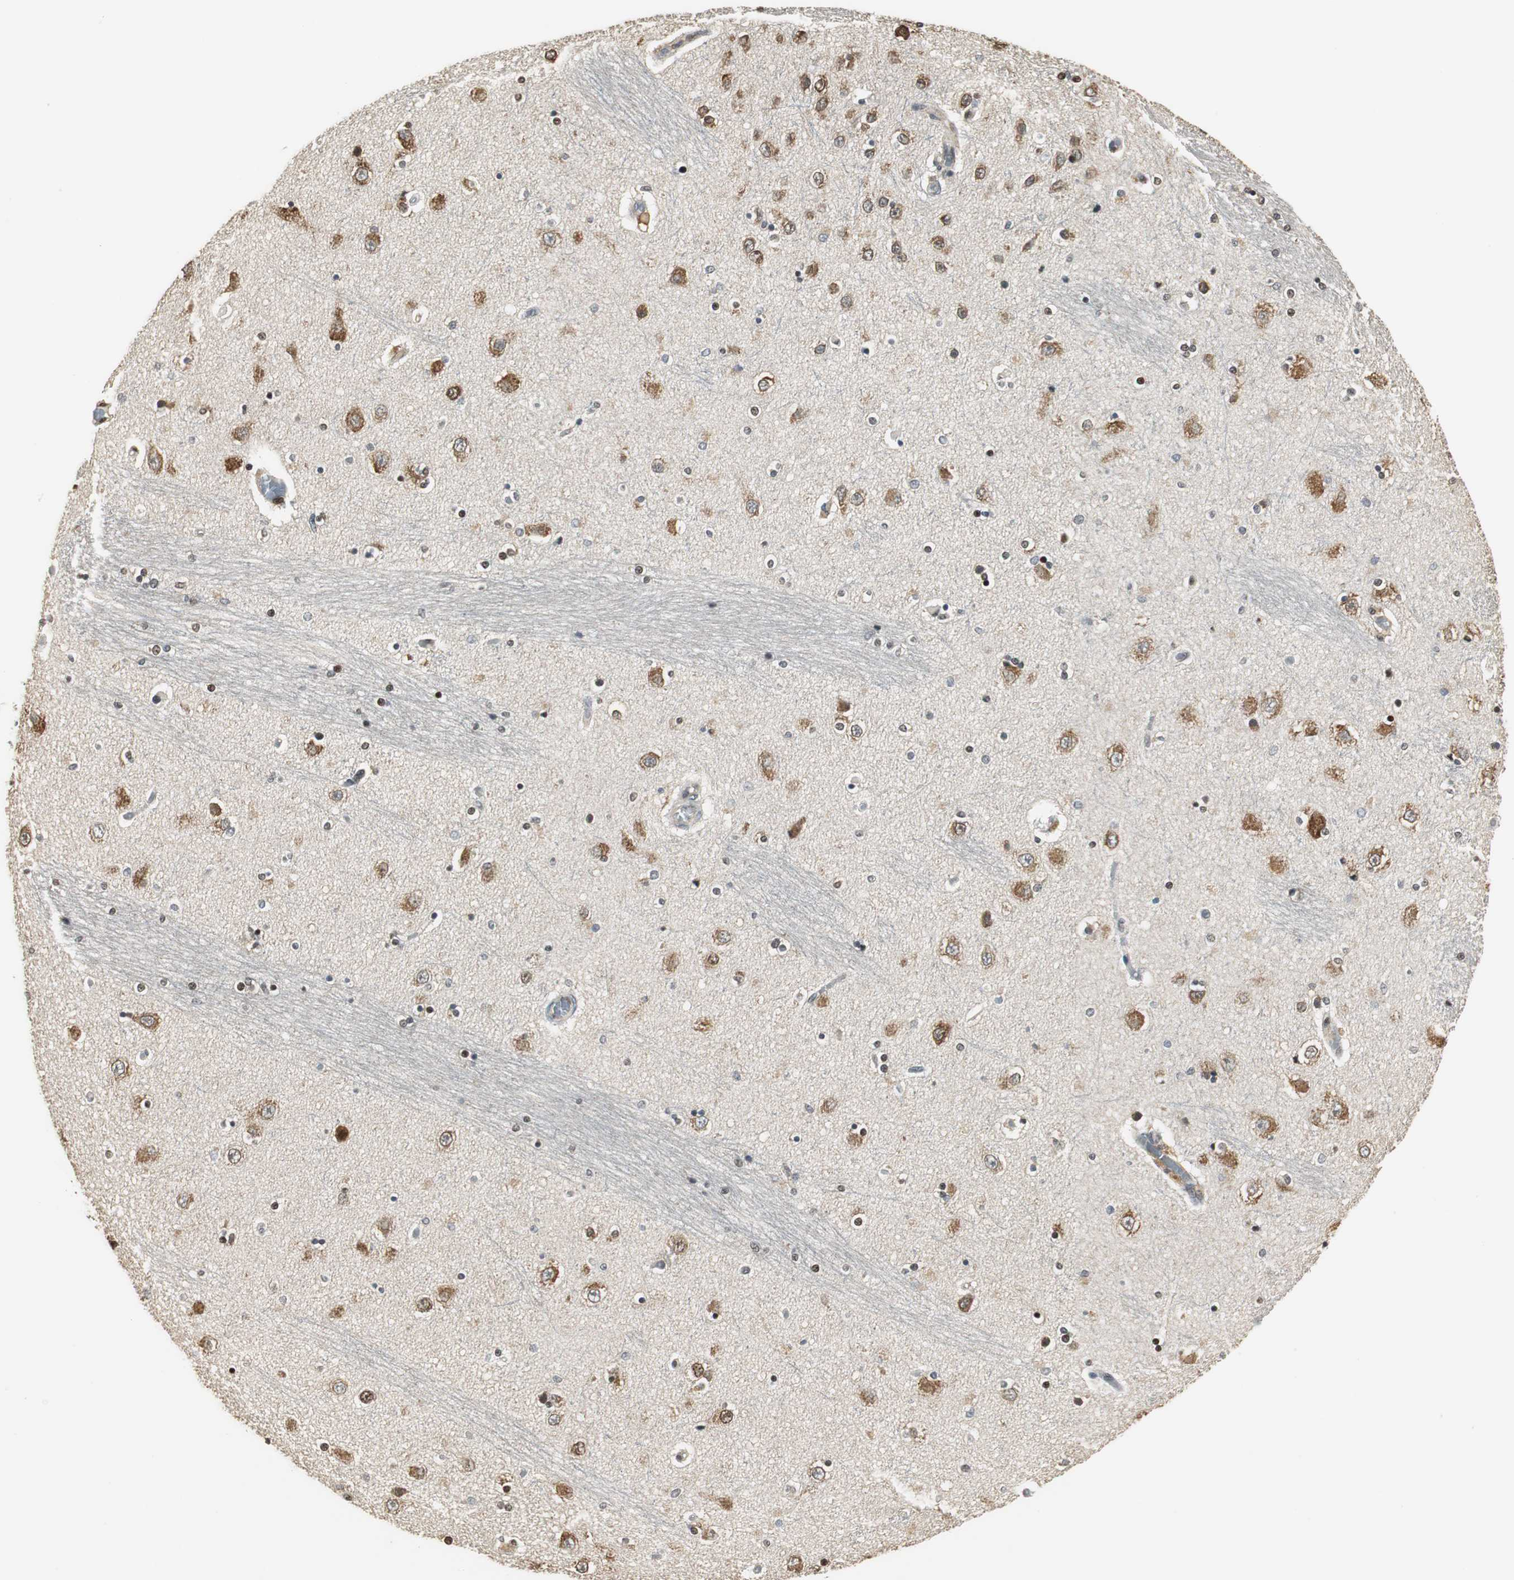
{"staining": {"intensity": "weak", "quantity": "<25%", "location": "cytoplasmic/membranous"}, "tissue": "hippocampus", "cell_type": "Glial cells", "image_type": "normal", "snomed": [{"axis": "morphology", "description": "Normal tissue, NOS"}, {"axis": "topography", "description": "Hippocampus"}], "caption": "Glial cells show no significant staining in normal hippocampus. The staining was performed using DAB (3,3'-diaminobenzidine) to visualize the protein expression in brown, while the nuclei were stained in blue with hematoxylin (Magnification: 20x).", "gene": "CCT5", "patient": {"sex": "female", "age": 54}}